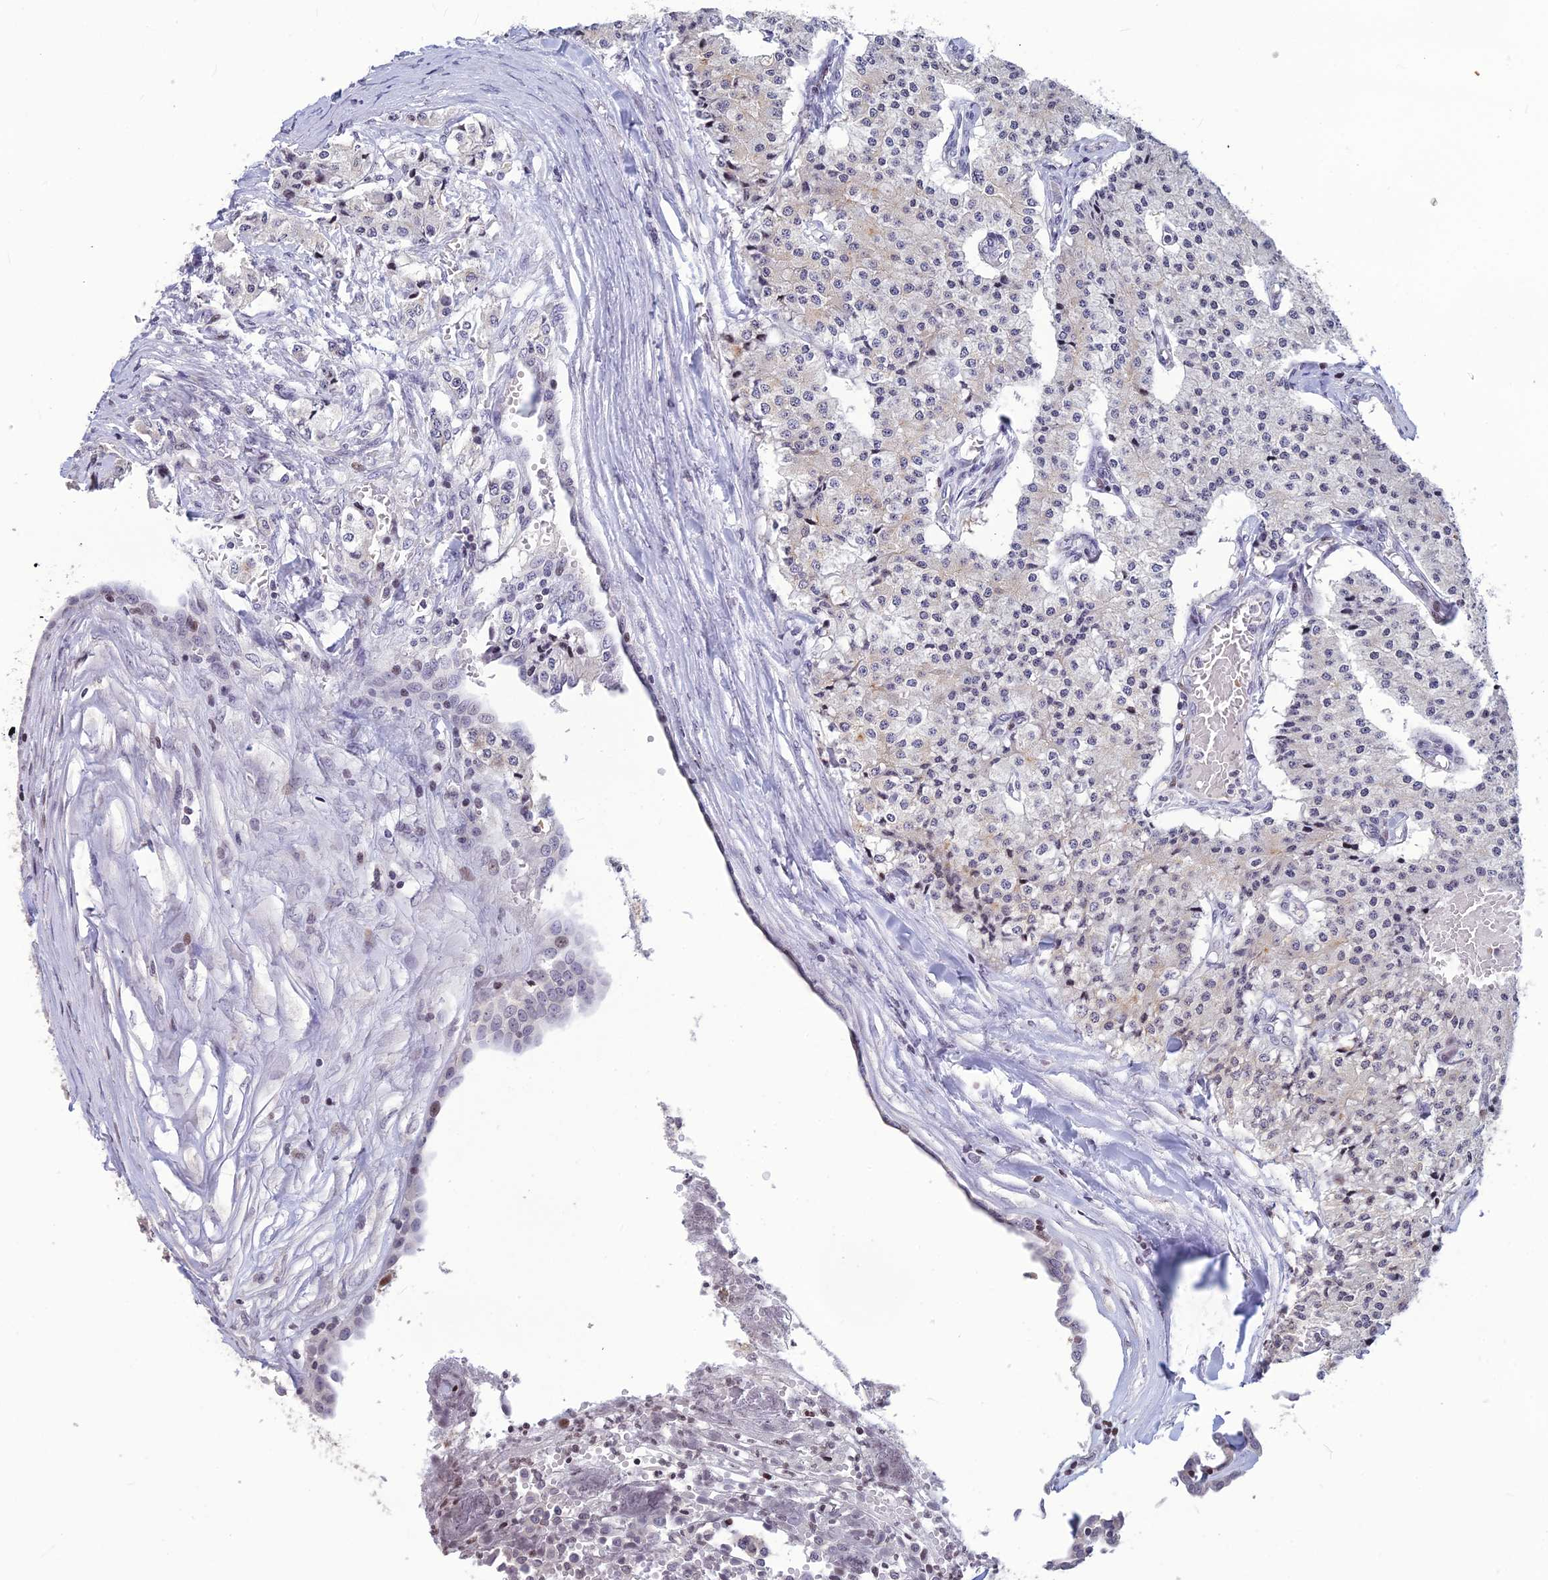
{"staining": {"intensity": "negative", "quantity": "none", "location": "none"}, "tissue": "carcinoid", "cell_type": "Tumor cells", "image_type": "cancer", "snomed": [{"axis": "morphology", "description": "Carcinoid, malignant, NOS"}, {"axis": "topography", "description": "Colon"}], "caption": "Carcinoid (malignant) was stained to show a protein in brown. There is no significant expression in tumor cells.", "gene": "TMEM134", "patient": {"sex": "female", "age": 52}}